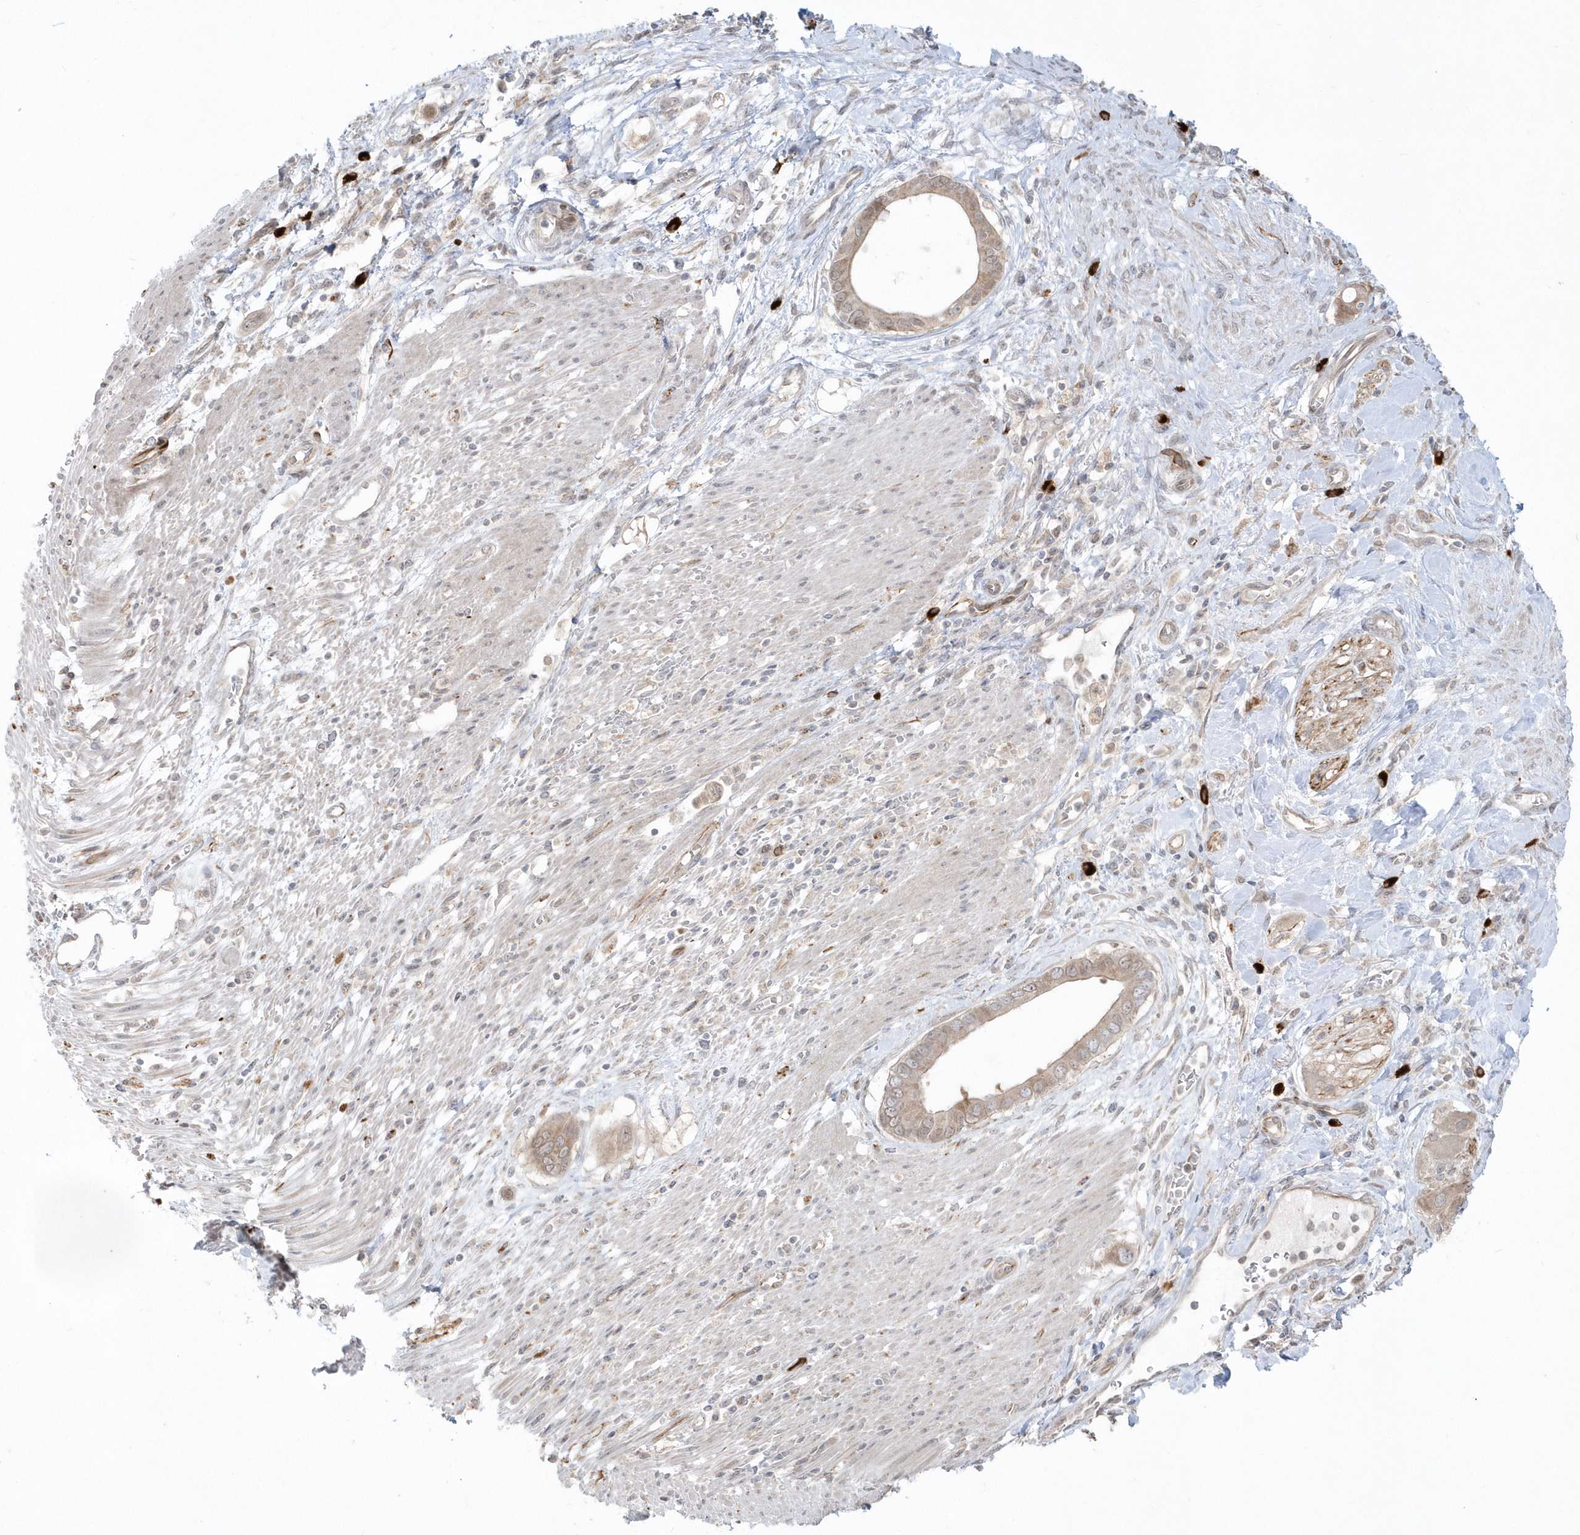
{"staining": {"intensity": "weak", "quantity": ">75%", "location": "cytoplasmic/membranous"}, "tissue": "pancreatic cancer", "cell_type": "Tumor cells", "image_type": "cancer", "snomed": [{"axis": "morphology", "description": "Adenocarcinoma, NOS"}, {"axis": "topography", "description": "Pancreas"}], "caption": "An image of pancreatic cancer stained for a protein exhibits weak cytoplasmic/membranous brown staining in tumor cells.", "gene": "DHX57", "patient": {"sex": "male", "age": 68}}